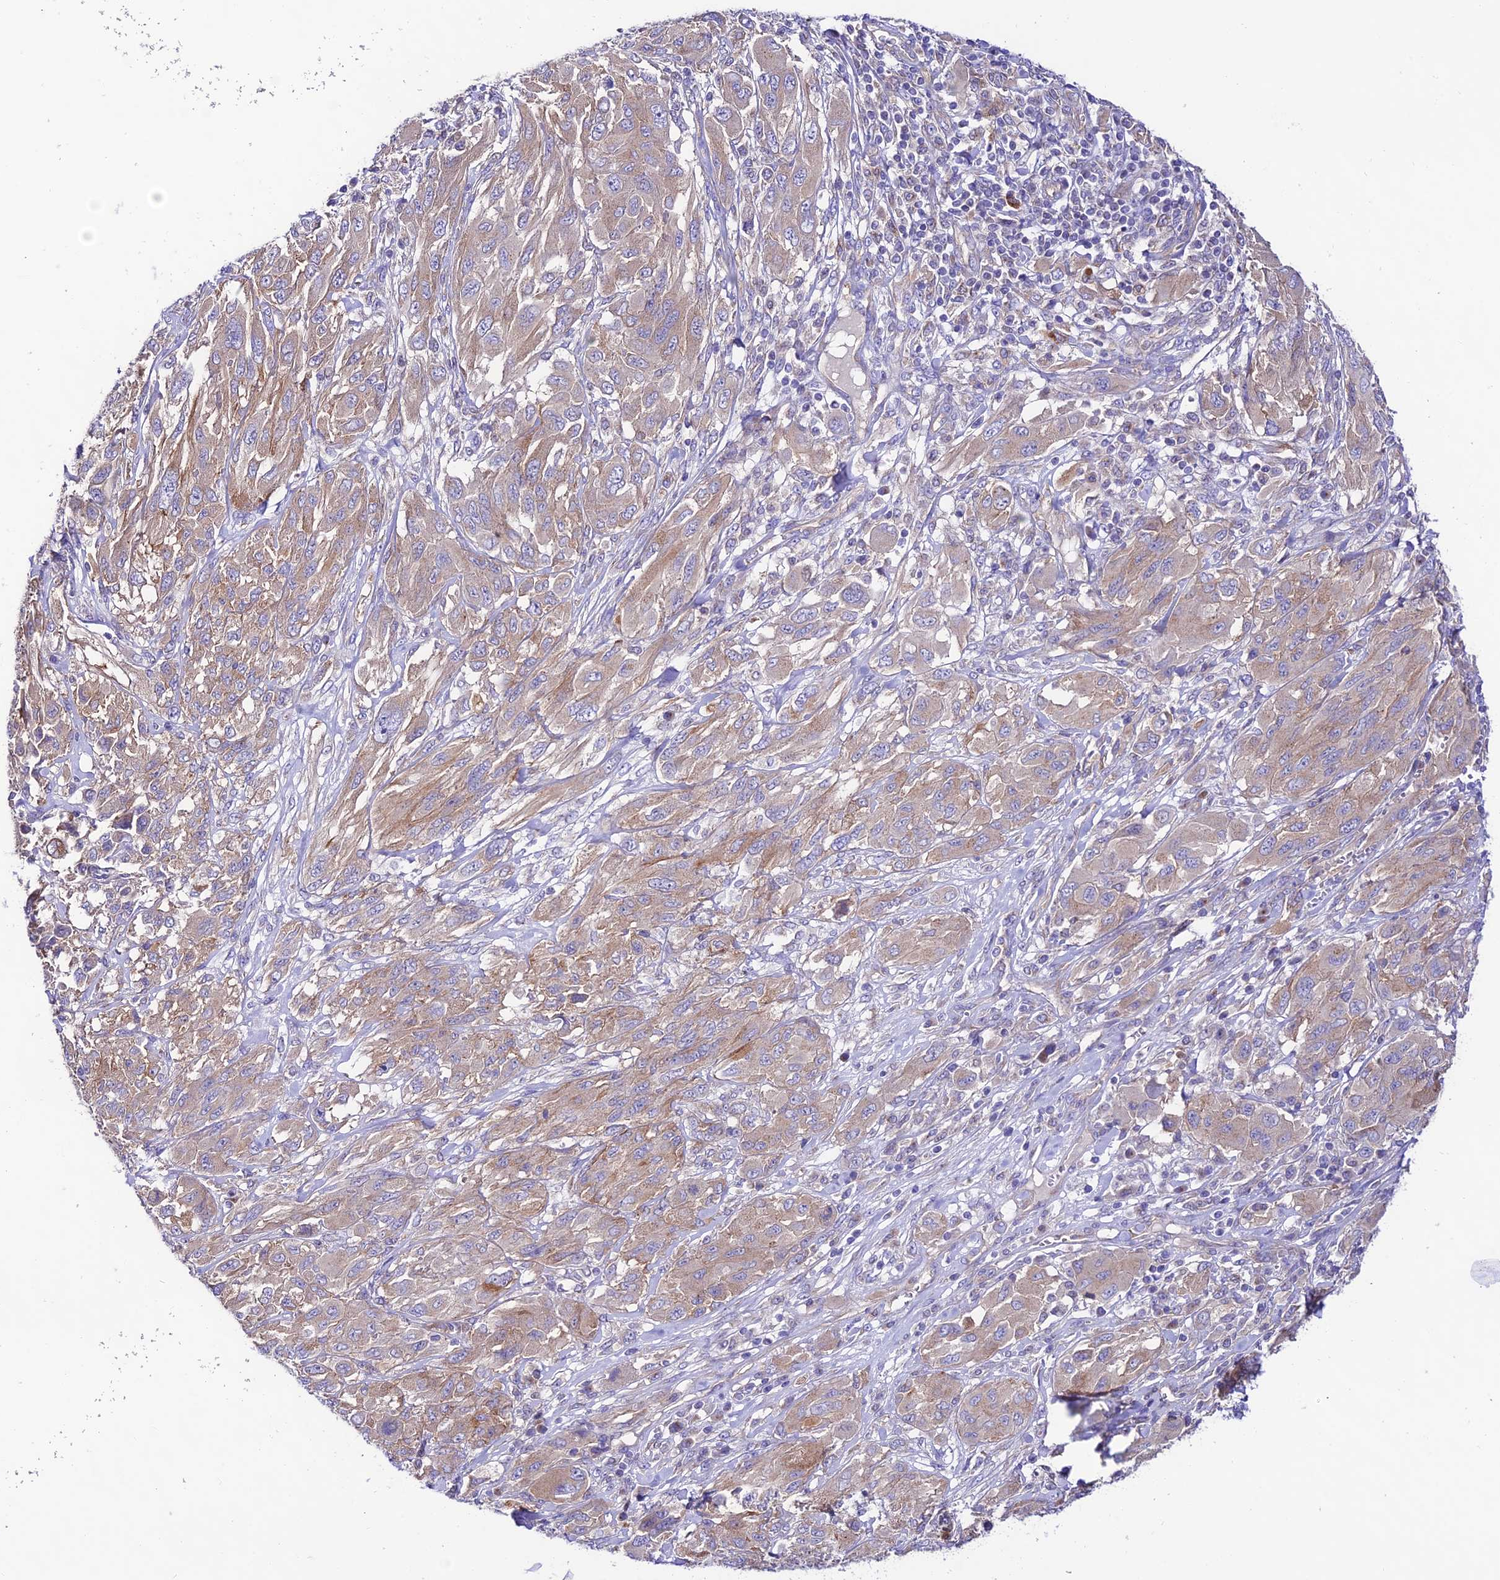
{"staining": {"intensity": "moderate", "quantity": ">75%", "location": "cytoplasmic/membranous"}, "tissue": "melanoma", "cell_type": "Tumor cells", "image_type": "cancer", "snomed": [{"axis": "morphology", "description": "Malignant melanoma, NOS"}, {"axis": "topography", "description": "Skin"}], "caption": "Protein analysis of melanoma tissue exhibits moderate cytoplasmic/membranous positivity in approximately >75% of tumor cells. The staining was performed using DAB, with brown indicating positive protein expression. Nuclei are stained blue with hematoxylin.", "gene": "LACTB2", "patient": {"sex": "female", "age": 91}}